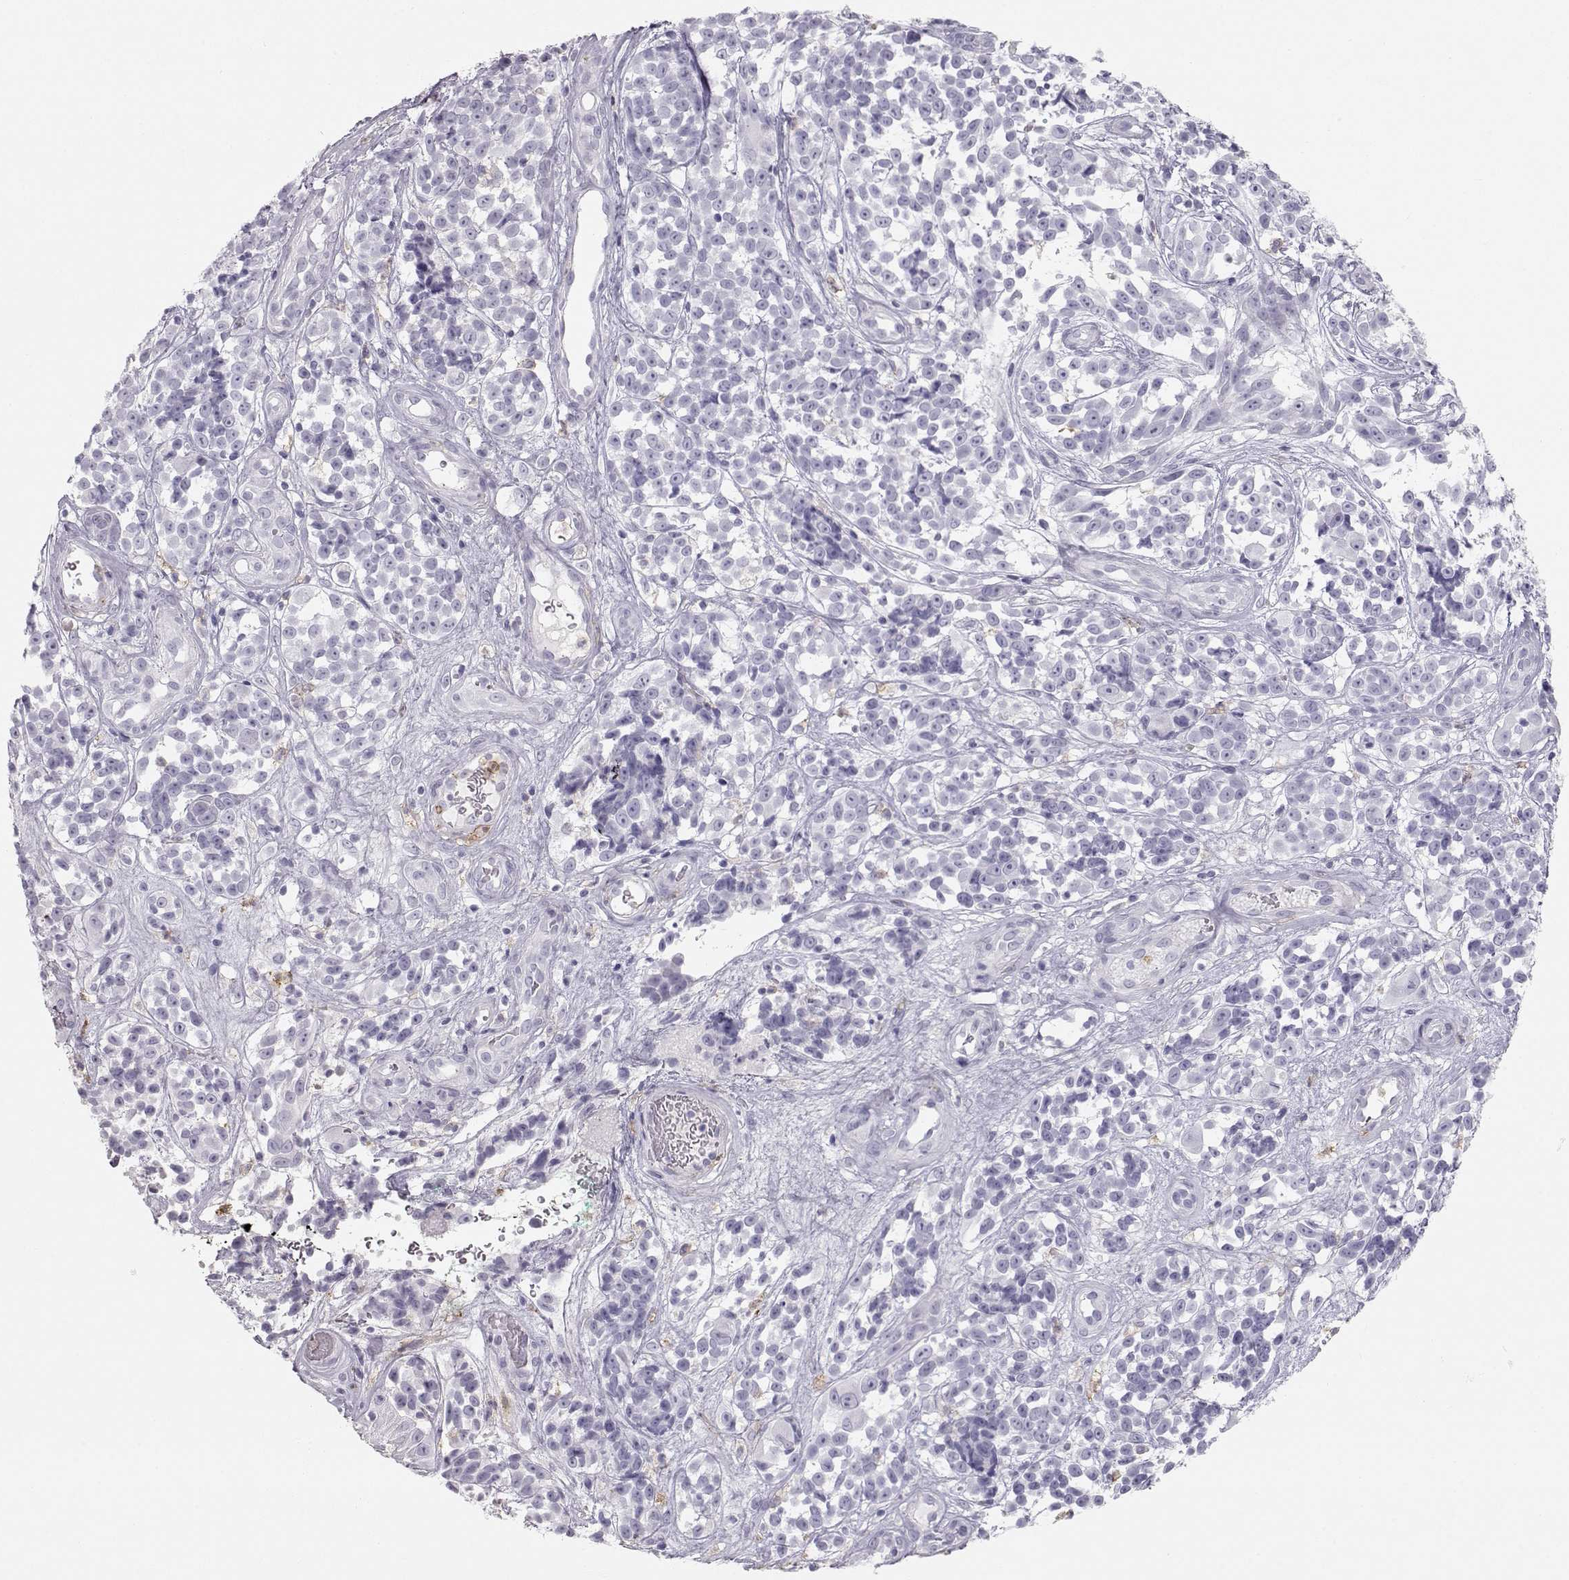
{"staining": {"intensity": "negative", "quantity": "none", "location": "none"}, "tissue": "melanoma", "cell_type": "Tumor cells", "image_type": "cancer", "snomed": [{"axis": "morphology", "description": "Malignant melanoma, NOS"}, {"axis": "topography", "description": "Skin"}], "caption": "This is an immunohistochemistry histopathology image of malignant melanoma. There is no expression in tumor cells.", "gene": "MIP", "patient": {"sex": "female", "age": 88}}